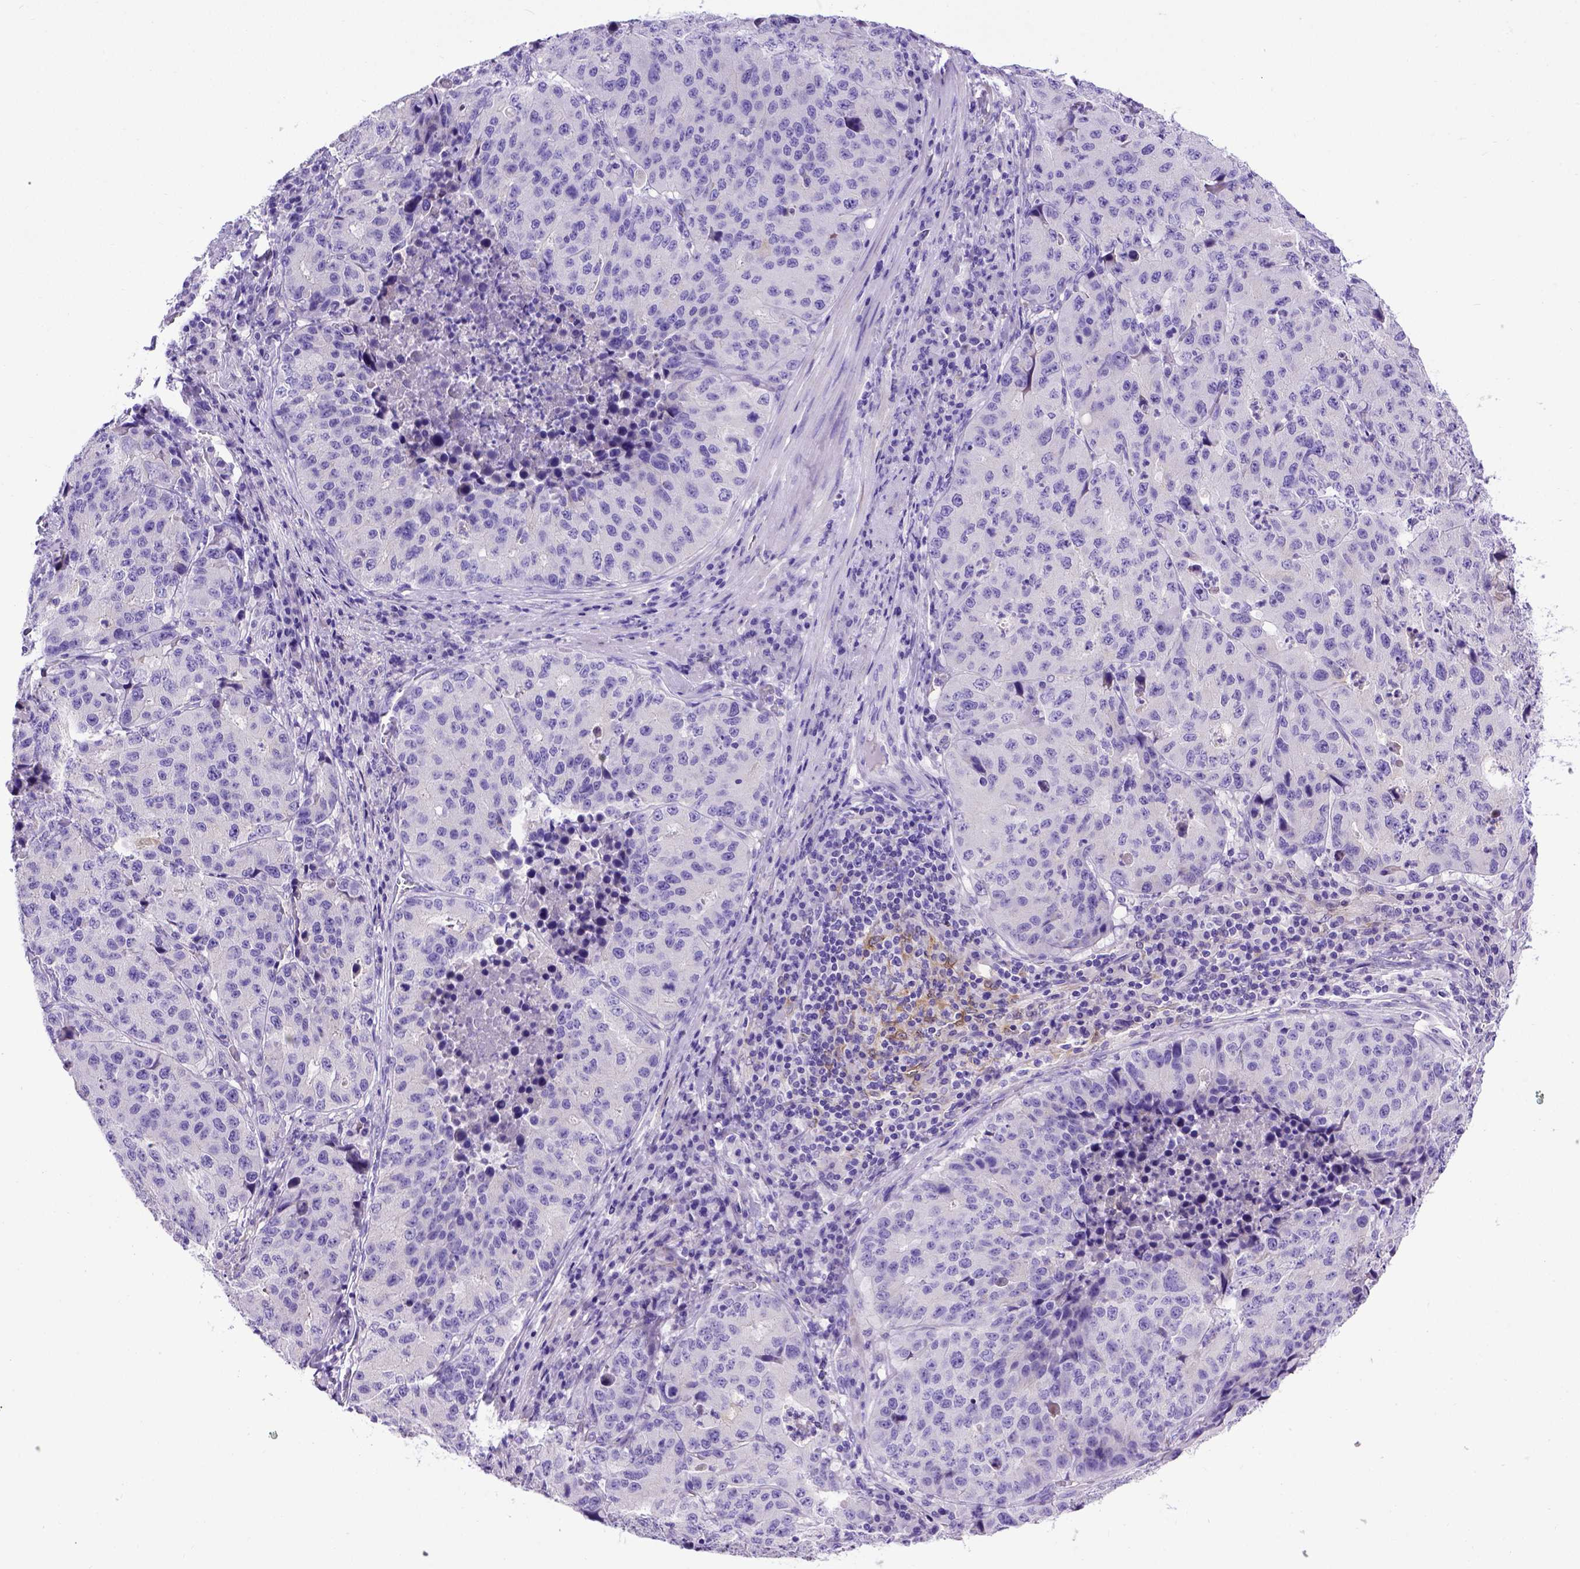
{"staining": {"intensity": "negative", "quantity": "none", "location": "none"}, "tissue": "stomach cancer", "cell_type": "Tumor cells", "image_type": "cancer", "snomed": [{"axis": "morphology", "description": "Adenocarcinoma, NOS"}, {"axis": "topography", "description": "Stomach"}], "caption": "Immunohistochemistry micrograph of human stomach adenocarcinoma stained for a protein (brown), which exhibits no positivity in tumor cells.", "gene": "PTGES", "patient": {"sex": "male", "age": 71}}